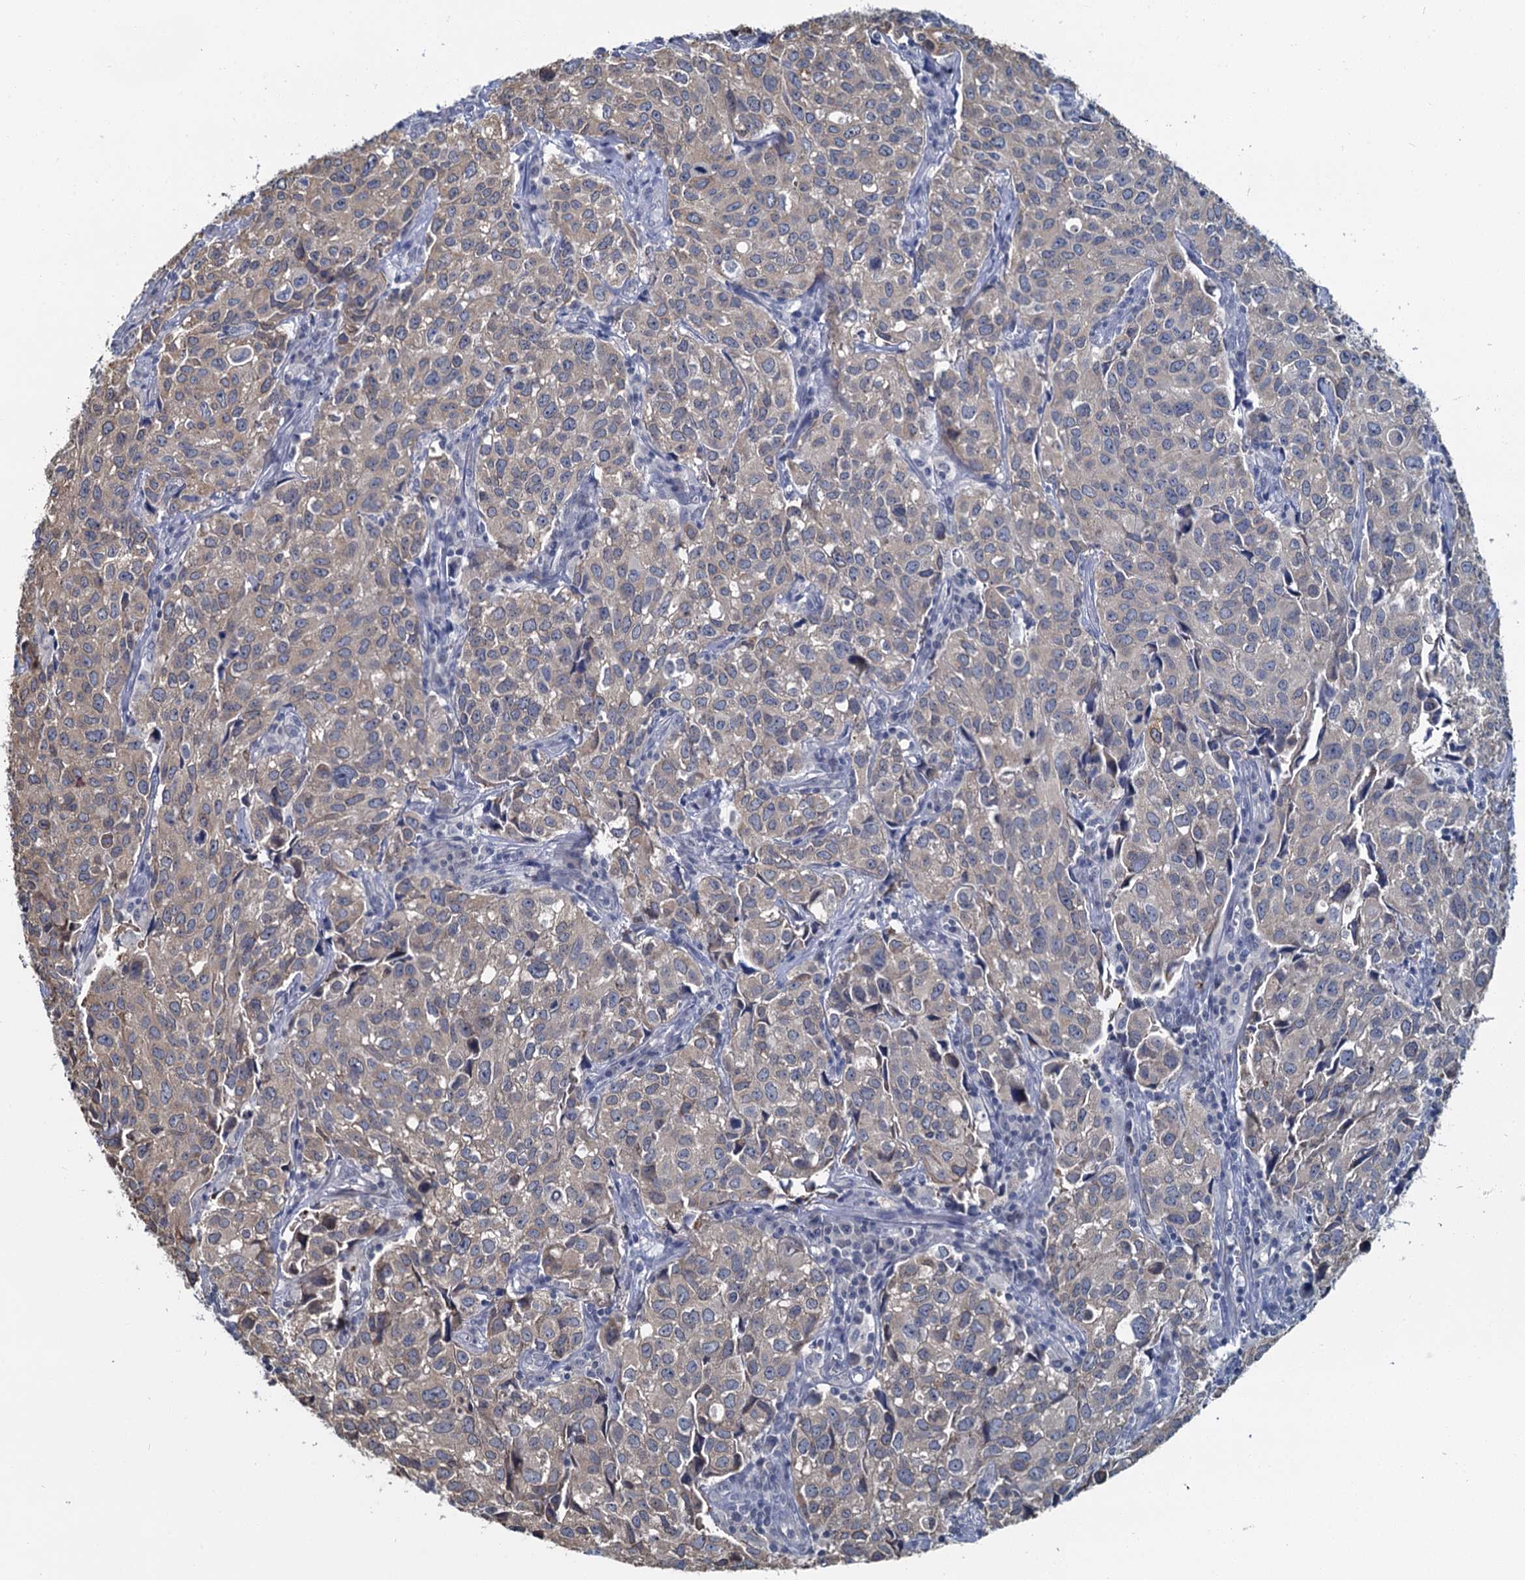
{"staining": {"intensity": "weak", "quantity": "25%-75%", "location": "cytoplasmic/membranous"}, "tissue": "urothelial cancer", "cell_type": "Tumor cells", "image_type": "cancer", "snomed": [{"axis": "morphology", "description": "Urothelial carcinoma, High grade"}, {"axis": "topography", "description": "Urinary bladder"}], "caption": "High-grade urothelial carcinoma stained with IHC shows weak cytoplasmic/membranous staining in about 25%-75% of tumor cells.", "gene": "MIOX", "patient": {"sex": "female", "age": 75}}